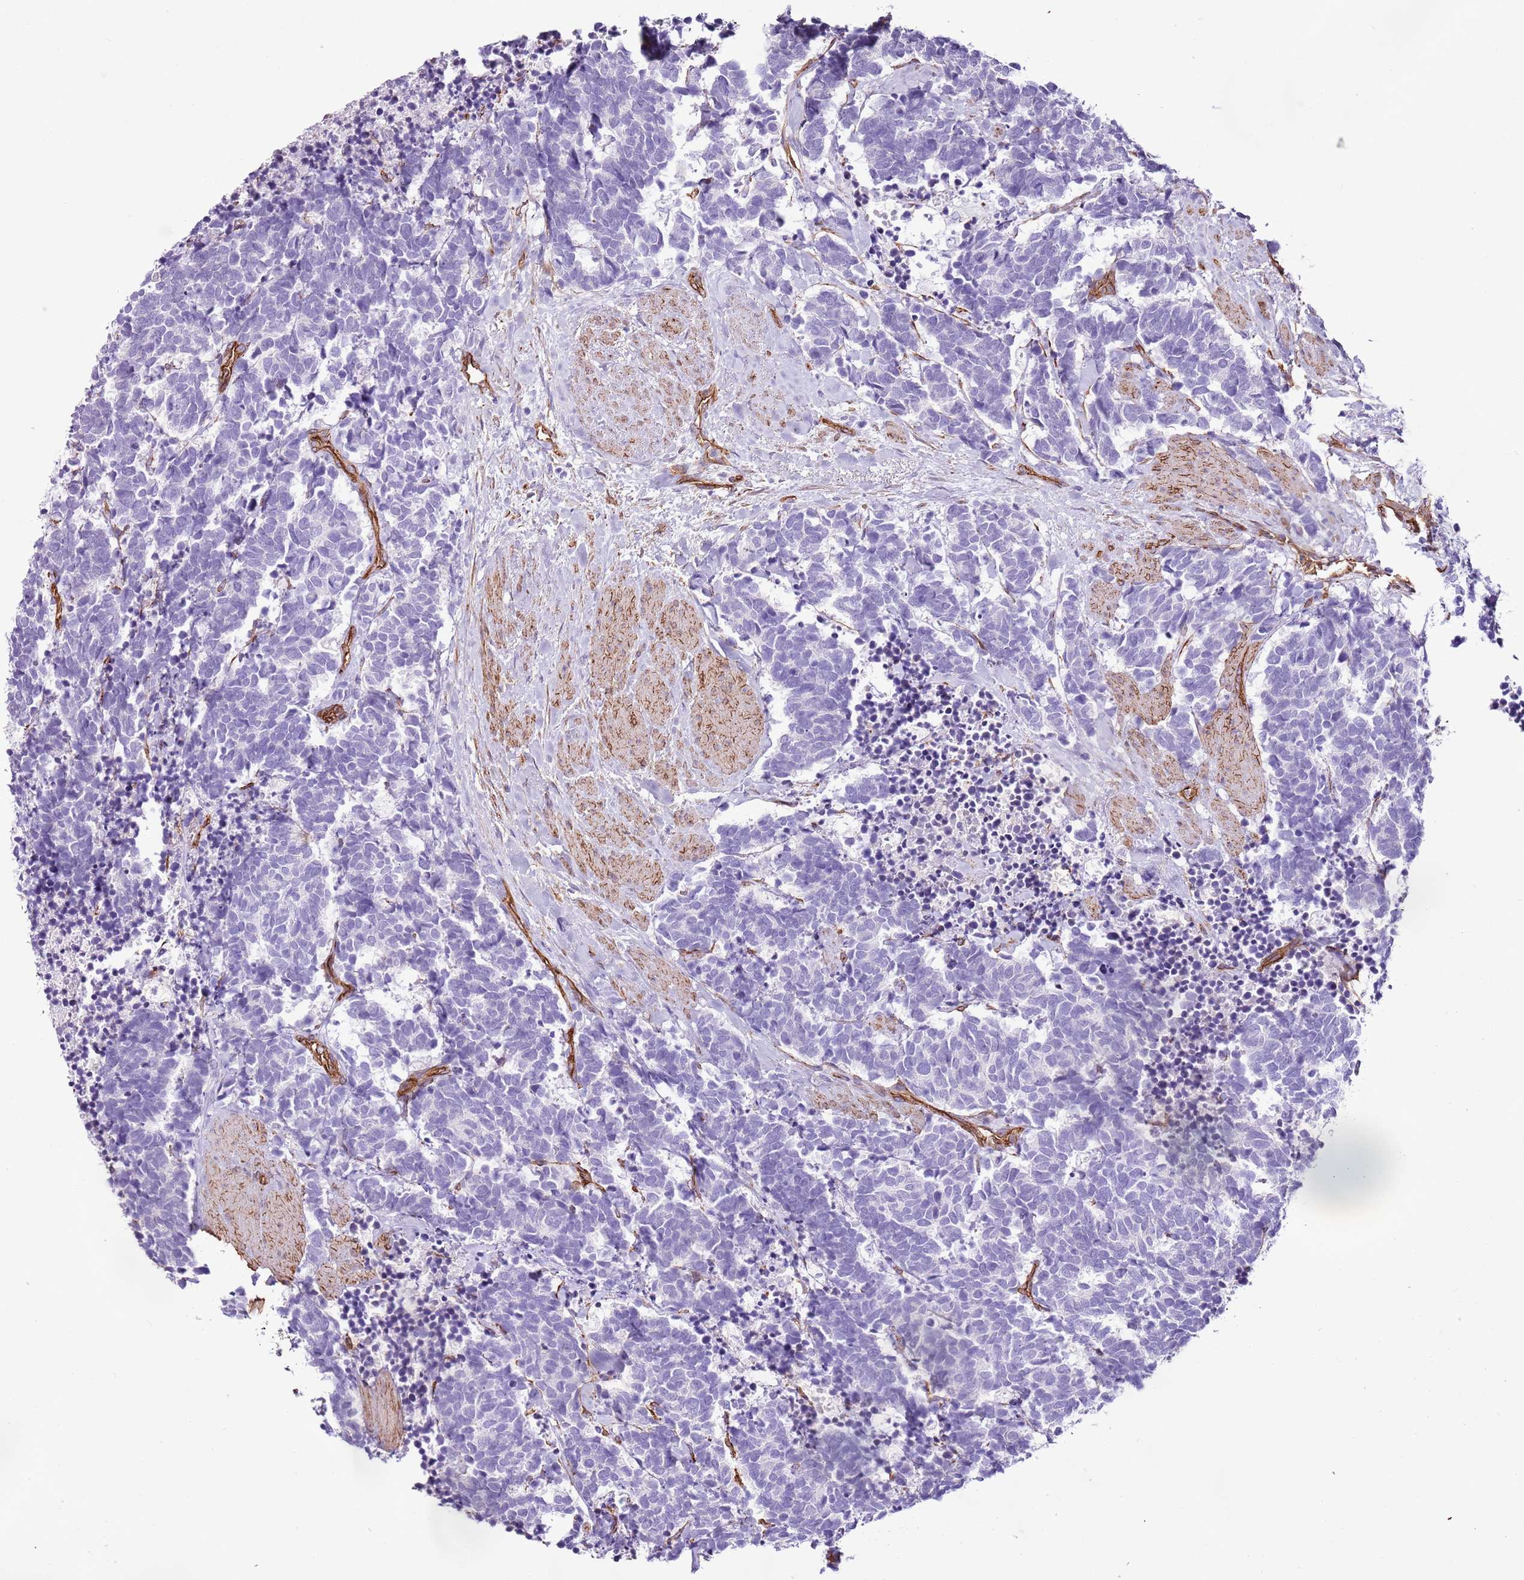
{"staining": {"intensity": "negative", "quantity": "none", "location": "none"}, "tissue": "carcinoid", "cell_type": "Tumor cells", "image_type": "cancer", "snomed": [{"axis": "morphology", "description": "Carcinoma, NOS"}, {"axis": "morphology", "description": "Carcinoid, malignant, NOS"}, {"axis": "topography", "description": "Prostate"}], "caption": "Protein analysis of carcinoma reveals no significant expression in tumor cells.", "gene": "CTDSPL", "patient": {"sex": "male", "age": 57}}